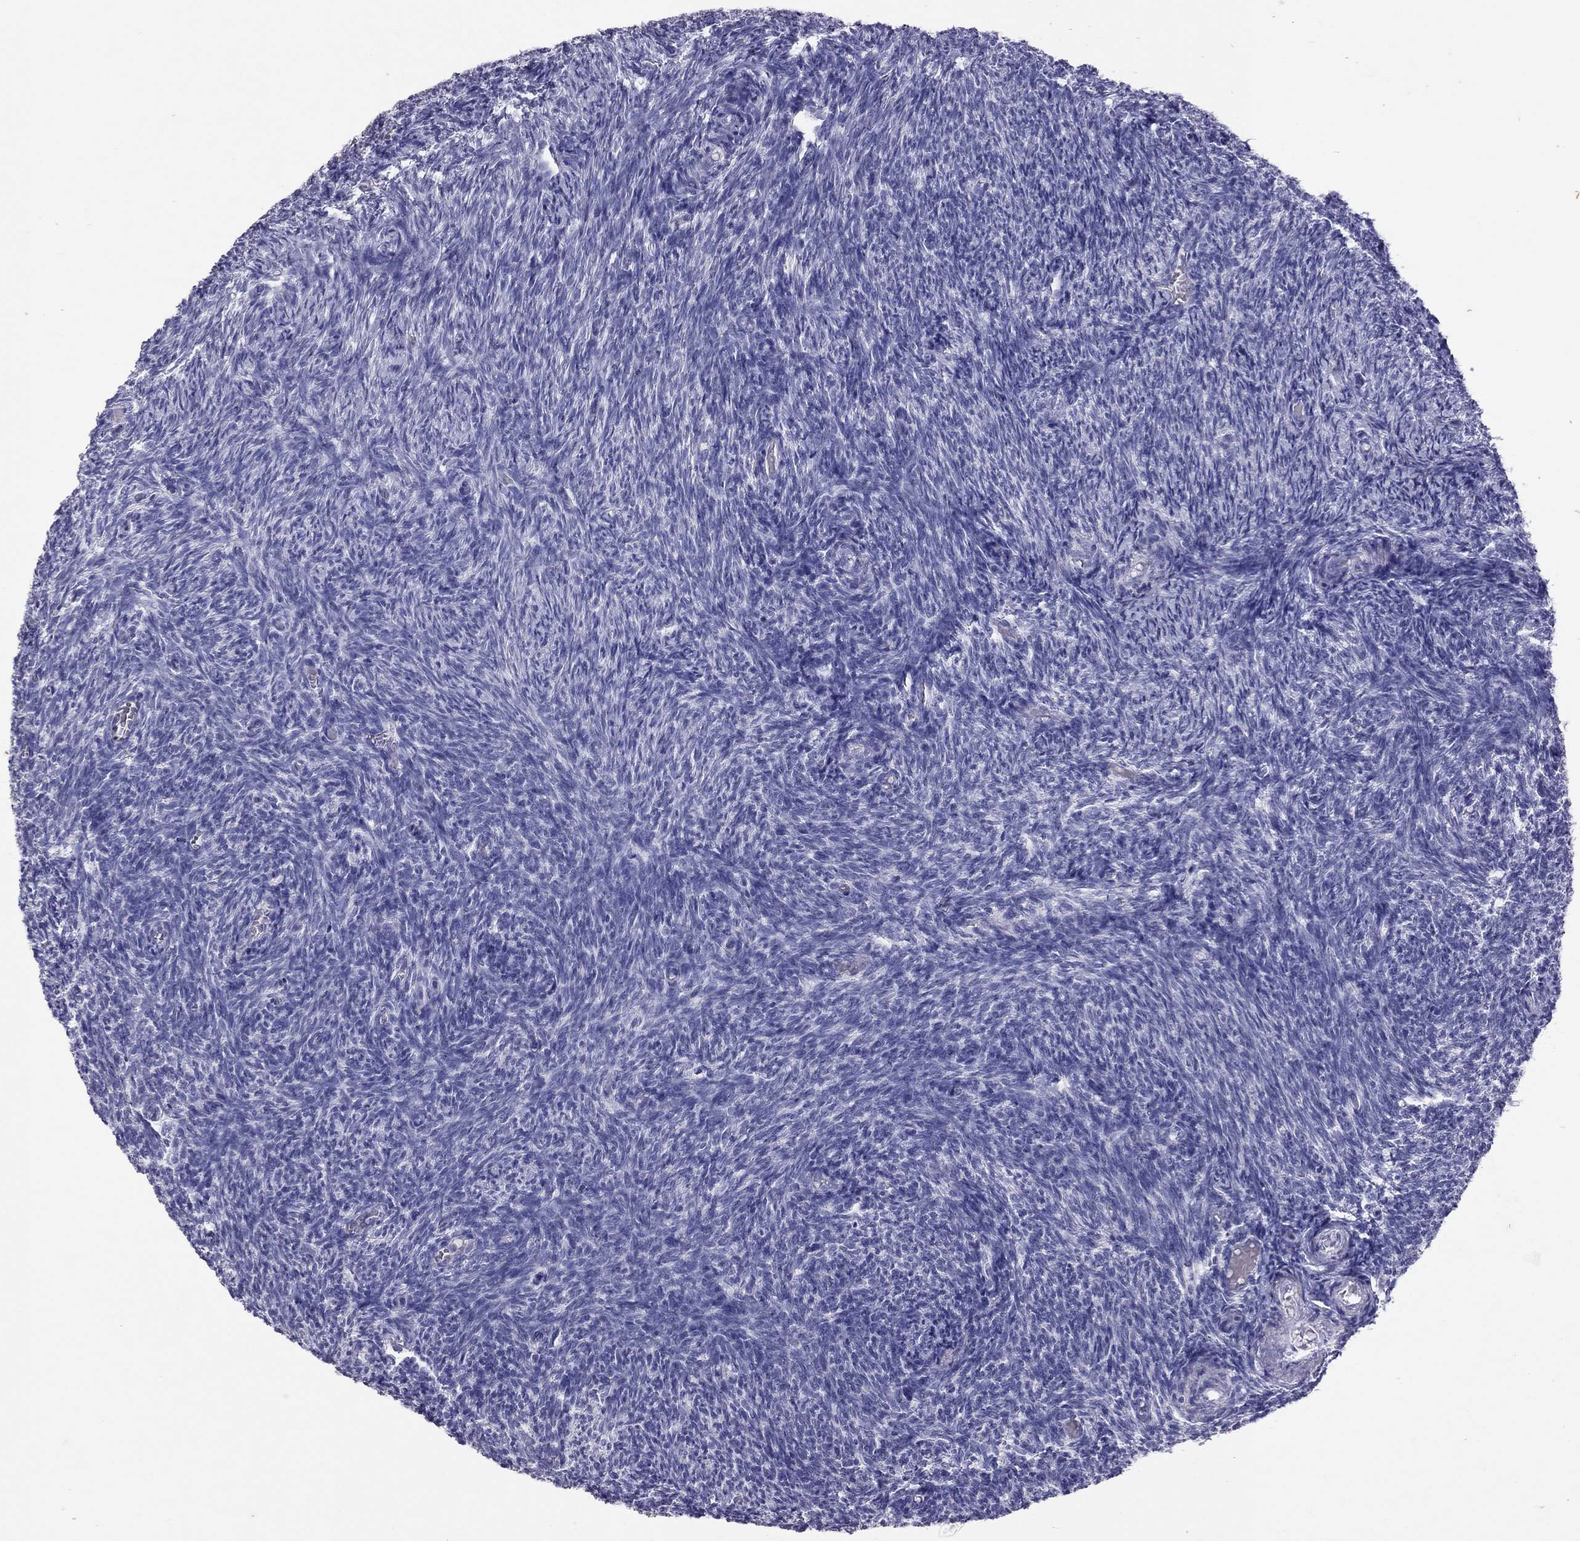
{"staining": {"intensity": "negative", "quantity": "none", "location": "none"}, "tissue": "ovary", "cell_type": "Follicle cells", "image_type": "normal", "snomed": [{"axis": "morphology", "description": "Normal tissue, NOS"}, {"axis": "topography", "description": "Ovary"}], "caption": "Unremarkable ovary was stained to show a protein in brown. There is no significant expression in follicle cells. (DAB (3,3'-diaminobenzidine) immunohistochemistry, high magnification).", "gene": "PSMB11", "patient": {"sex": "female", "age": 39}}